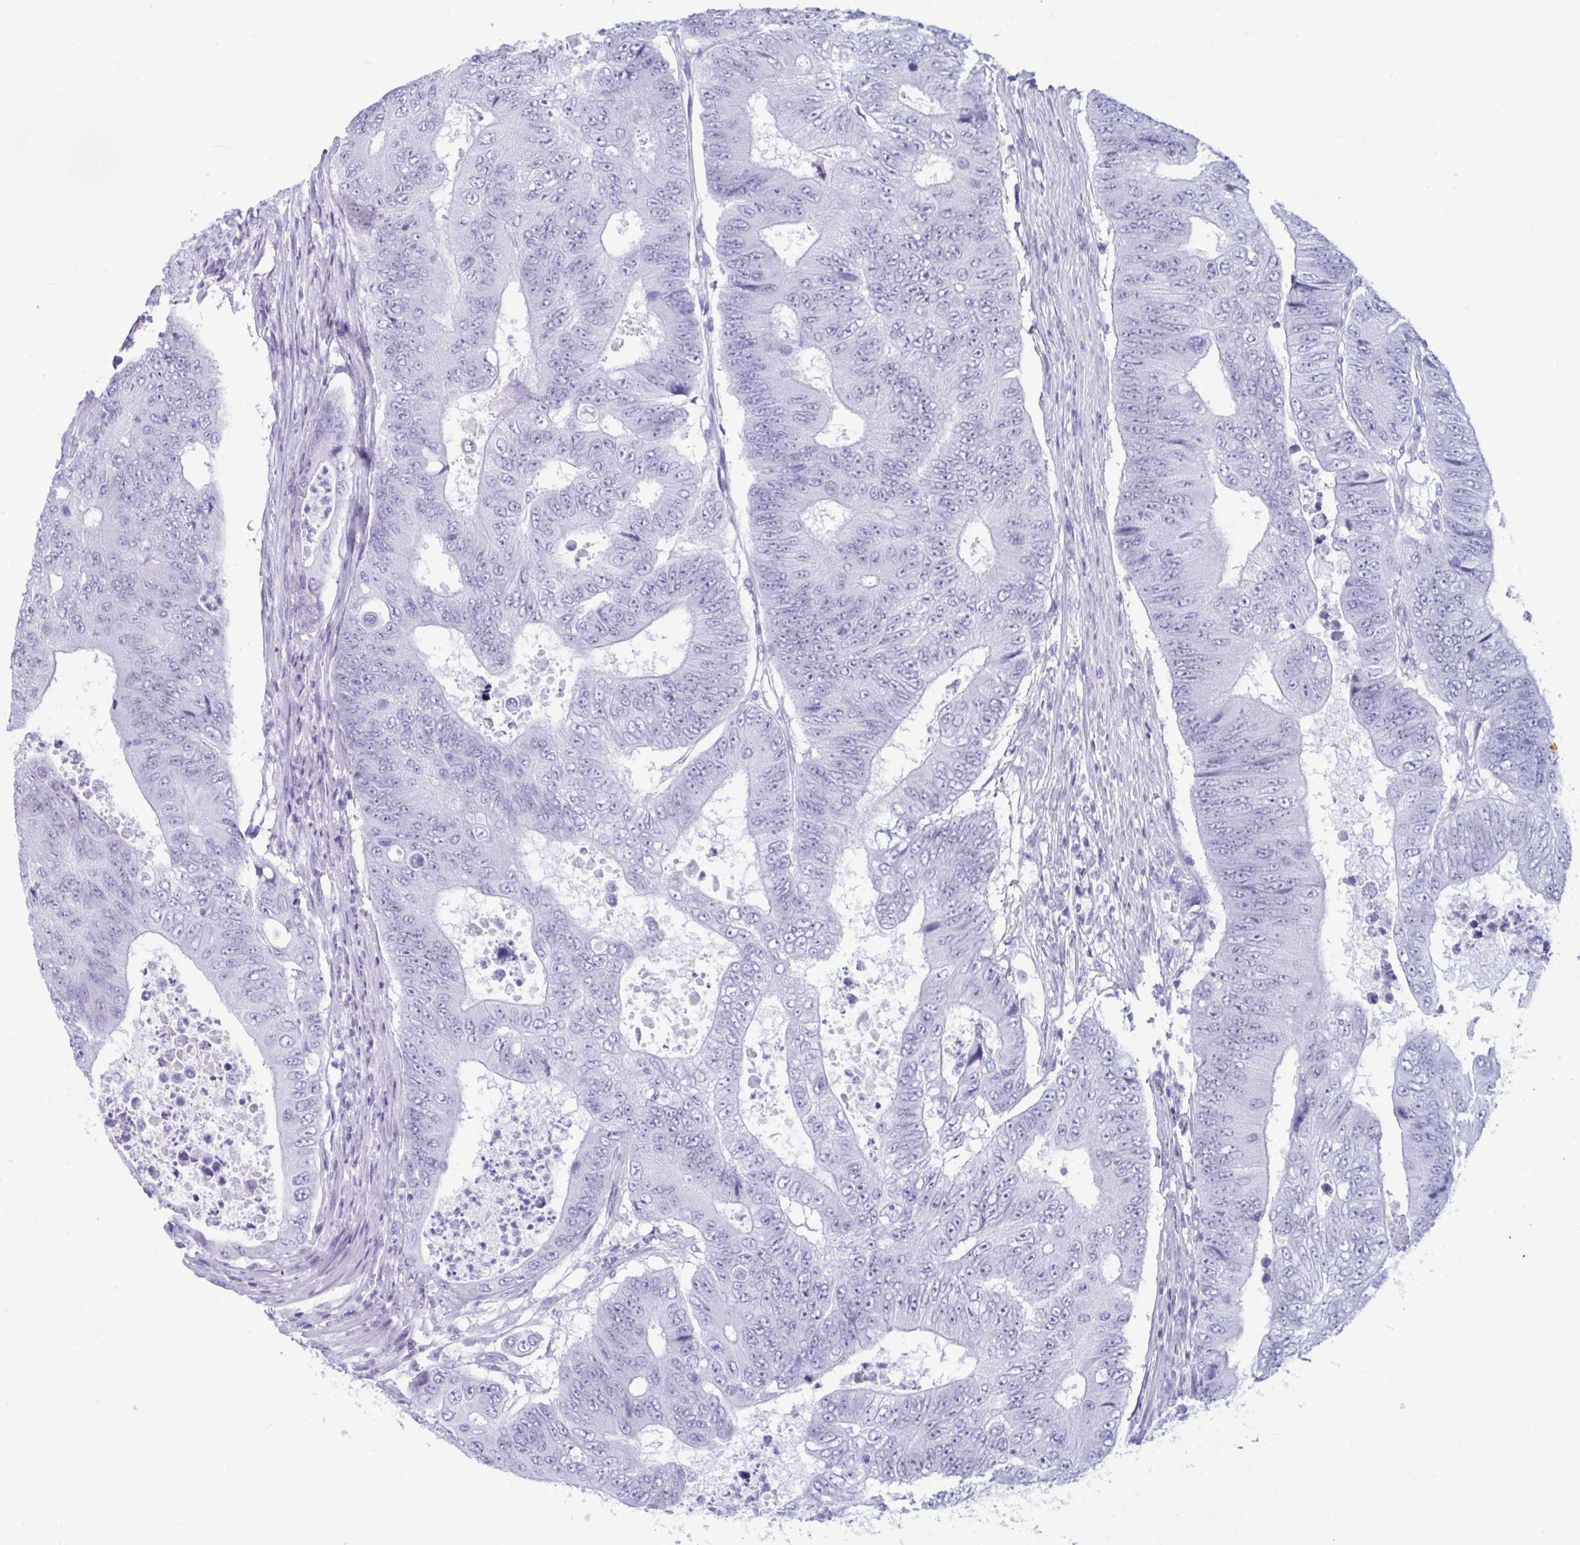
{"staining": {"intensity": "negative", "quantity": "none", "location": "none"}, "tissue": "colorectal cancer", "cell_type": "Tumor cells", "image_type": "cancer", "snomed": [{"axis": "morphology", "description": "Adenocarcinoma, NOS"}, {"axis": "topography", "description": "Colon"}], "caption": "High magnification brightfield microscopy of colorectal cancer (adenocarcinoma) stained with DAB (3,3'-diaminobenzidine) (brown) and counterstained with hematoxylin (blue): tumor cells show no significant positivity.", "gene": "ANKRD60", "patient": {"sex": "female", "age": 48}}